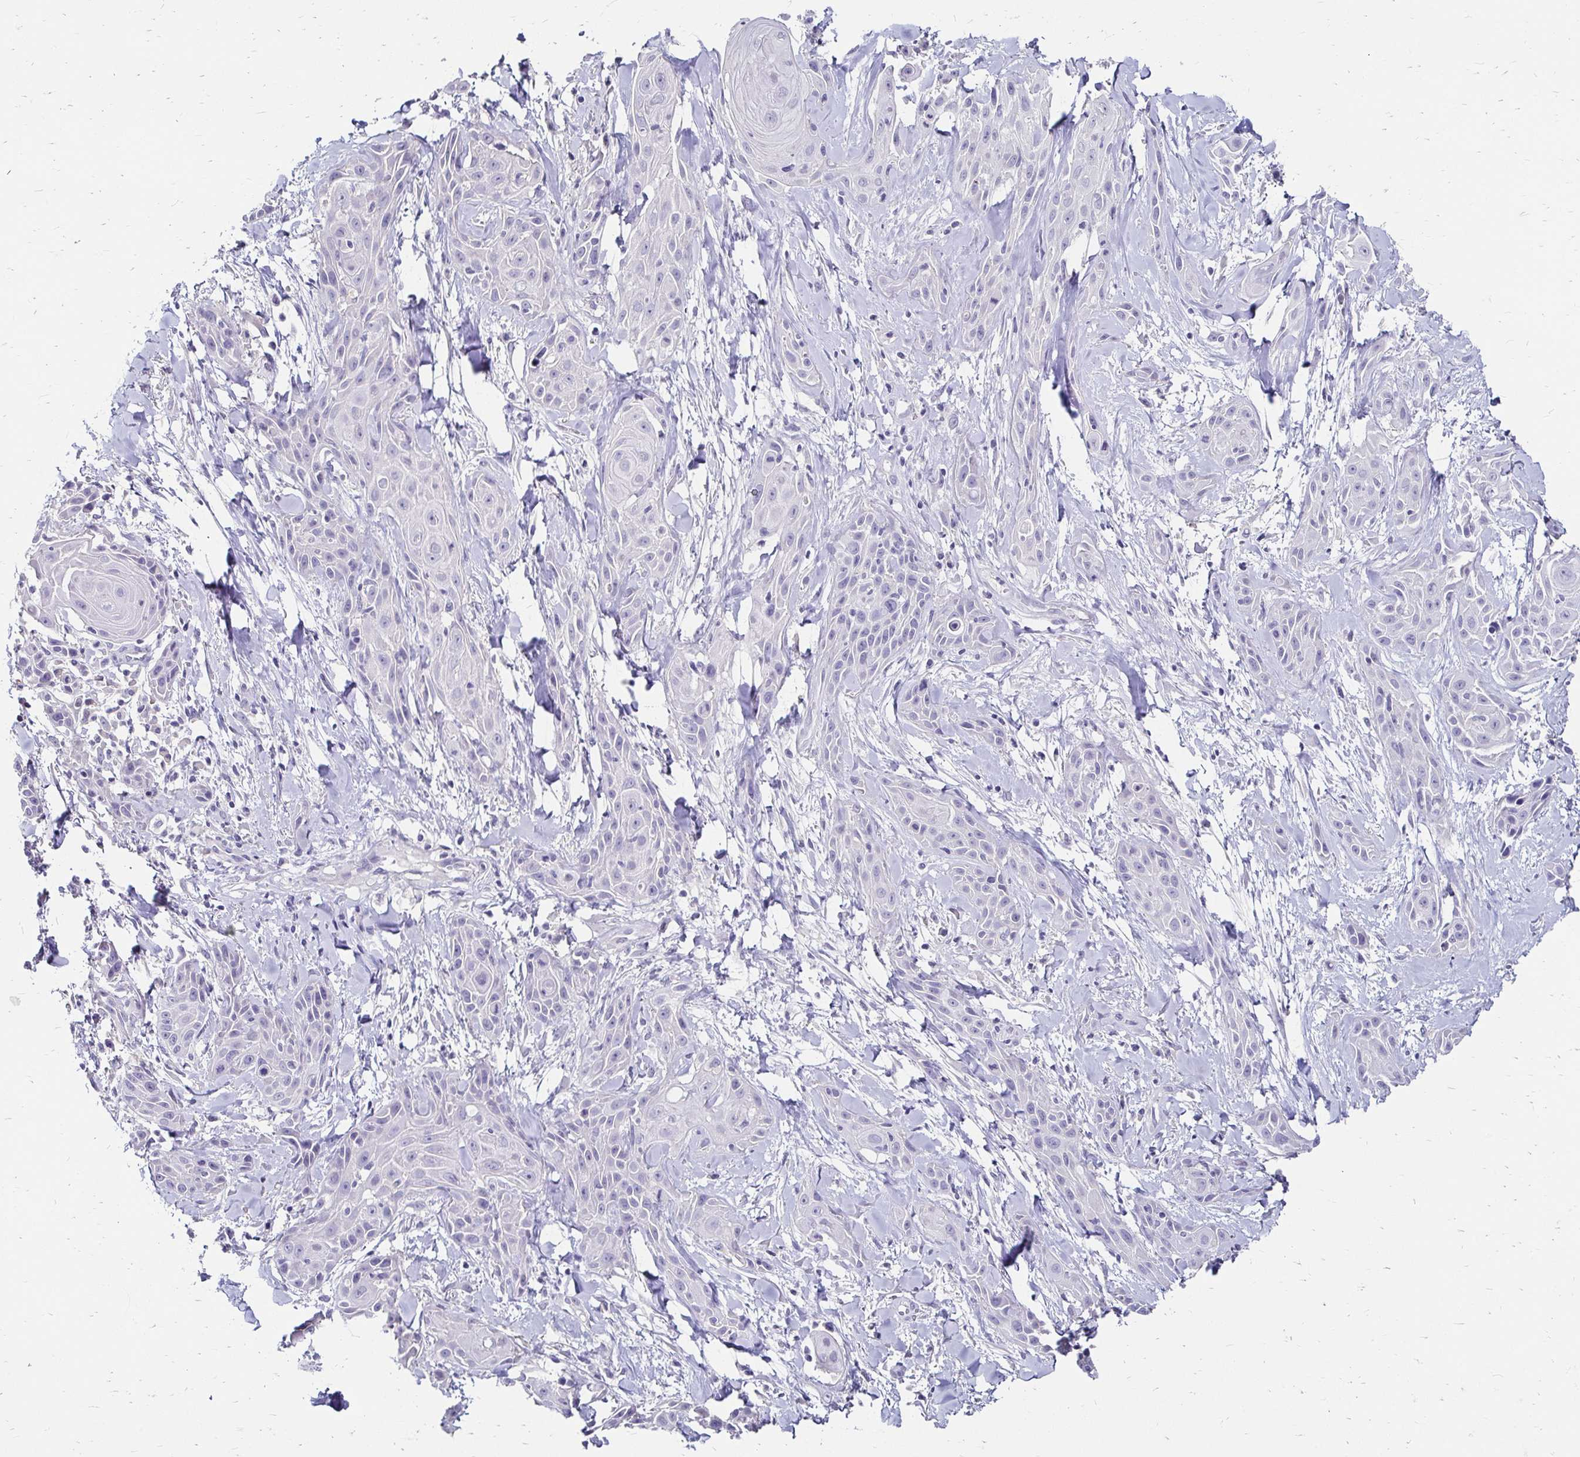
{"staining": {"intensity": "negative", "quantity": "none", "location": "none"}, "tissue": "skin cancer", "cell_type": "Tumor cells", "image_type": "cancer", "snomed": [{"axis": "morphology", "description": "Squamous cell carcinoma, NOS"}, {"axis": "topography", "description": "Skin"}, {"axis": "topography", "description": "Anal"}], "caption": "High magnification brightfield microscopy of squamous cell carcinoma (skin) stained with DAB (brown) and counterstained with hematoxylin (blue): tumor cells show no significant positivity.", "gene": "SCG3", "patient": {"sex": "male", "age": 64}}